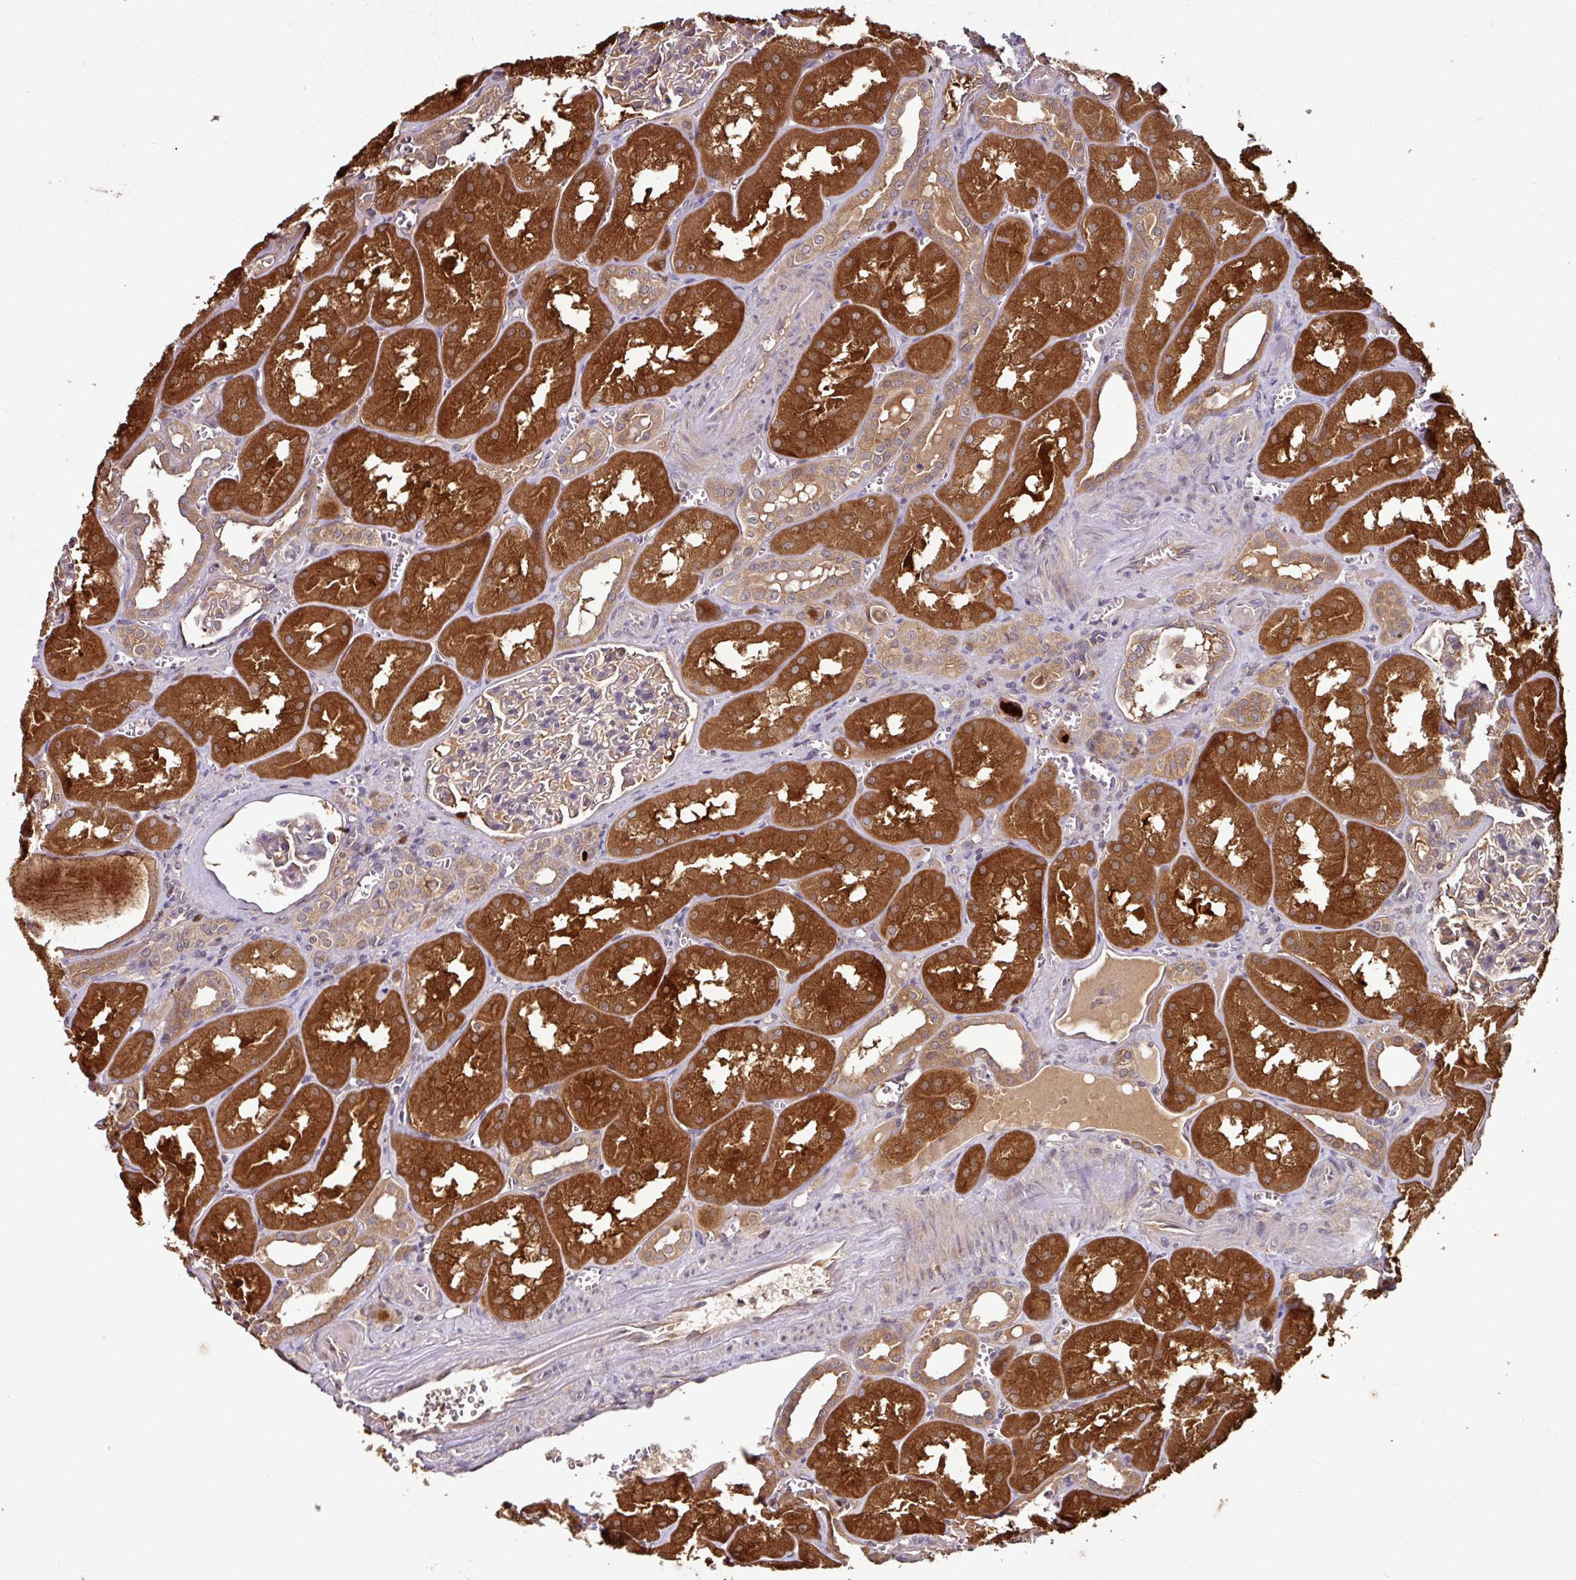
{"staining": {"intensity": "weak", "quantity": "<25%", "location": "cytoplasmic/membranous"}, "tissue": "kidney", "cell_type": "Cells in glomeruli", "image_type": "normal", "snomed": [{"axis": "morphology", "description": "Normal tissue, NOS"}, {"axis": "topography", "description": "Kidney"}], "caption": "This is an immunohistochemistry (IHC) histopathology image of unremarkable human kidney. There is no staining in cells in glomeruli.", "gene": "GNPDA1", "patient": {"sex": "male", "age": 61}}